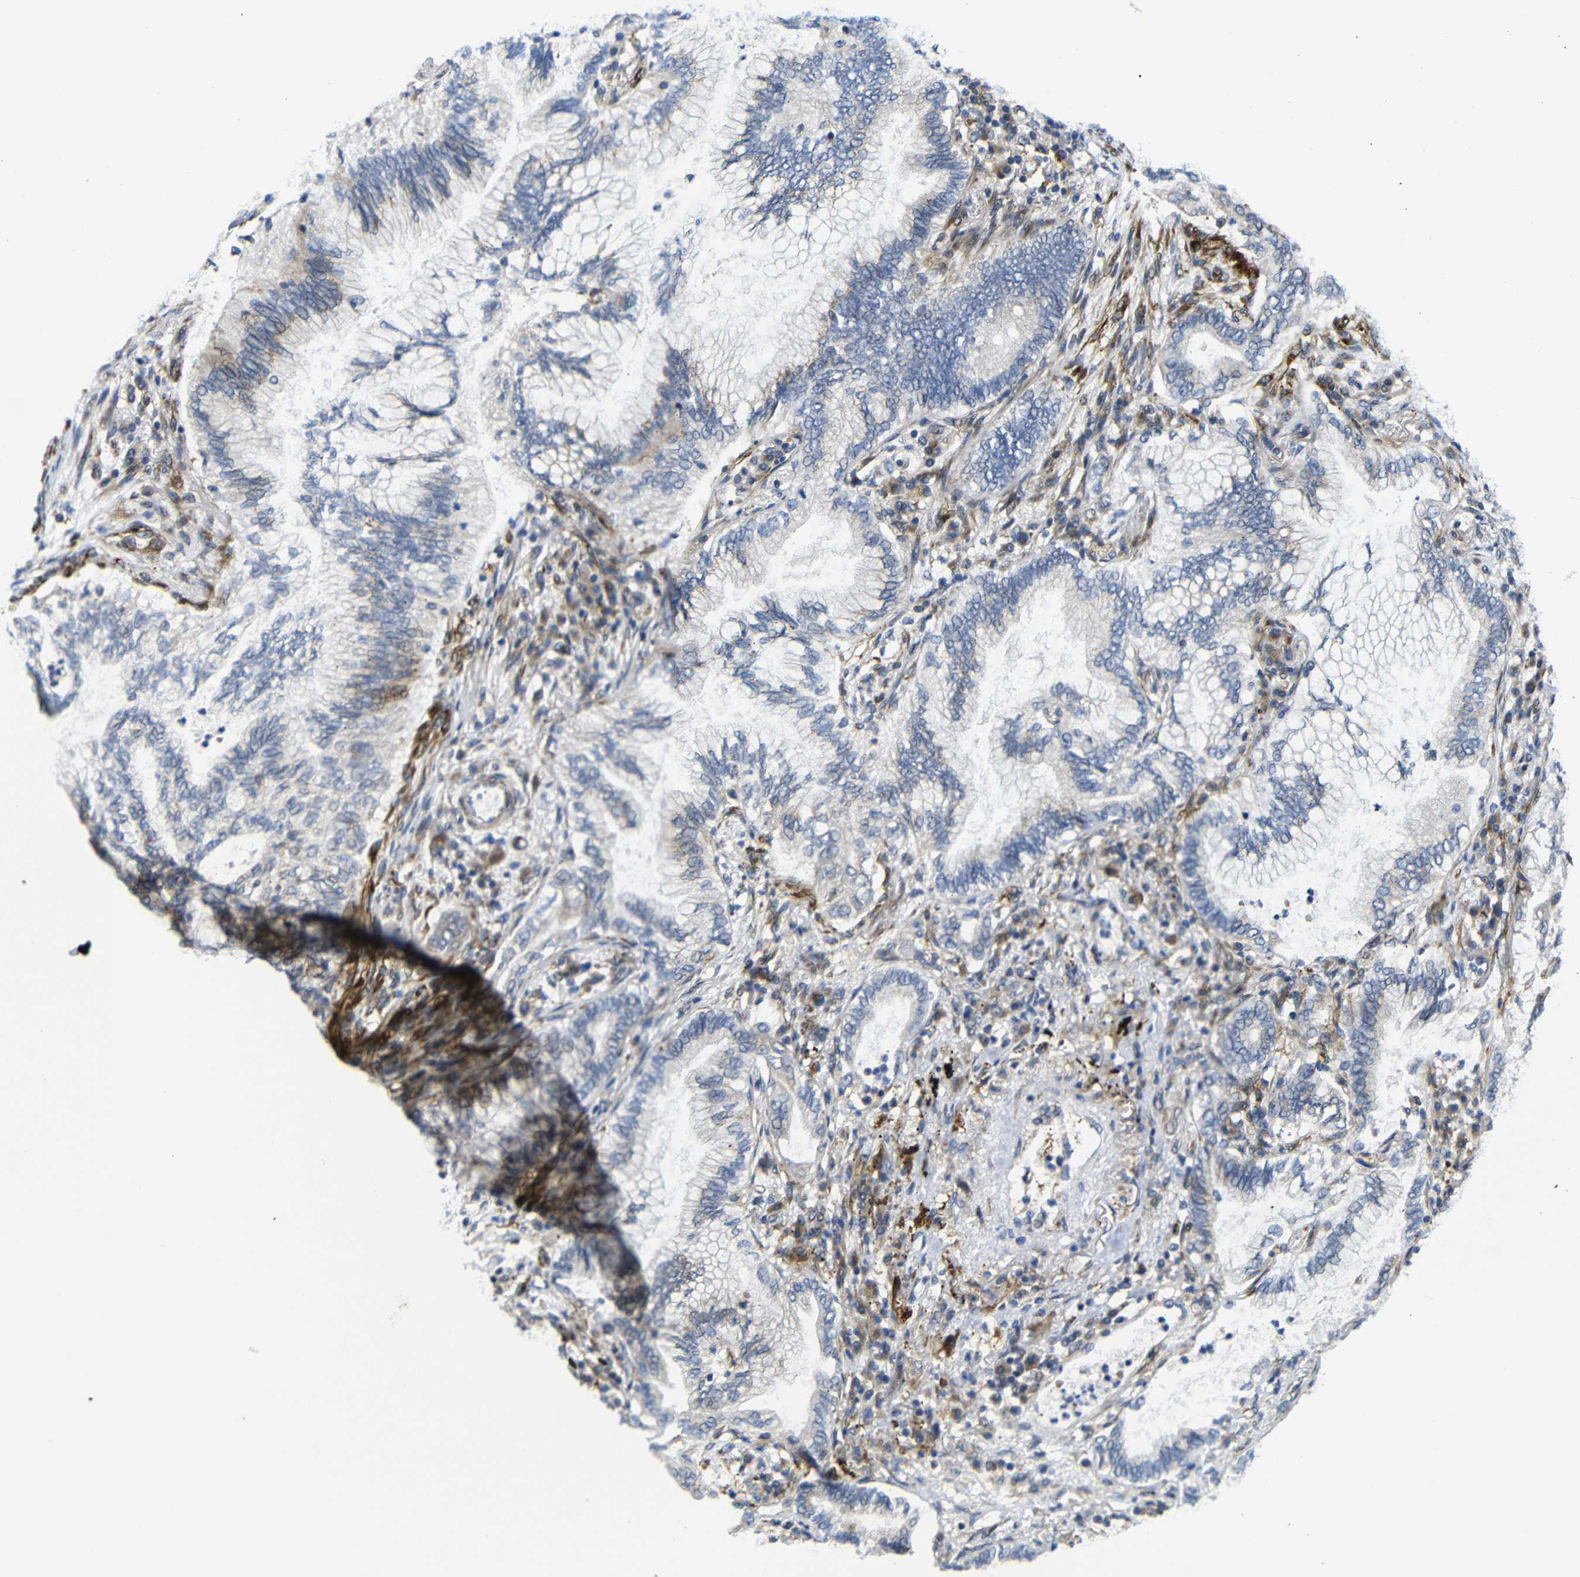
{"staining": {"intensity": "weak", "quantity": "<25%", "location": "cytoplasmic/membranous"}, "tissue": "lung cancer", "cell_type": "Tumor cells", "image_type": "cancer", "snomed": [{"axis": "morphology", "description": "Normal tissue, NOS"}, {"axis": "morphology", "description": "Adenocarcinoma, NOS"}, {"axis": "topography", "description": "Bronchus"}, {"axis": "topography", "description": "Lung"}], "caption": "DAB (3,3'-diaminobenzidine) immunohistochemical staining of human lung cancer demonstrates no significant staining in tumor cells.", "gene": "PARP14", "patient": {"sex": "female", "age": 70}}